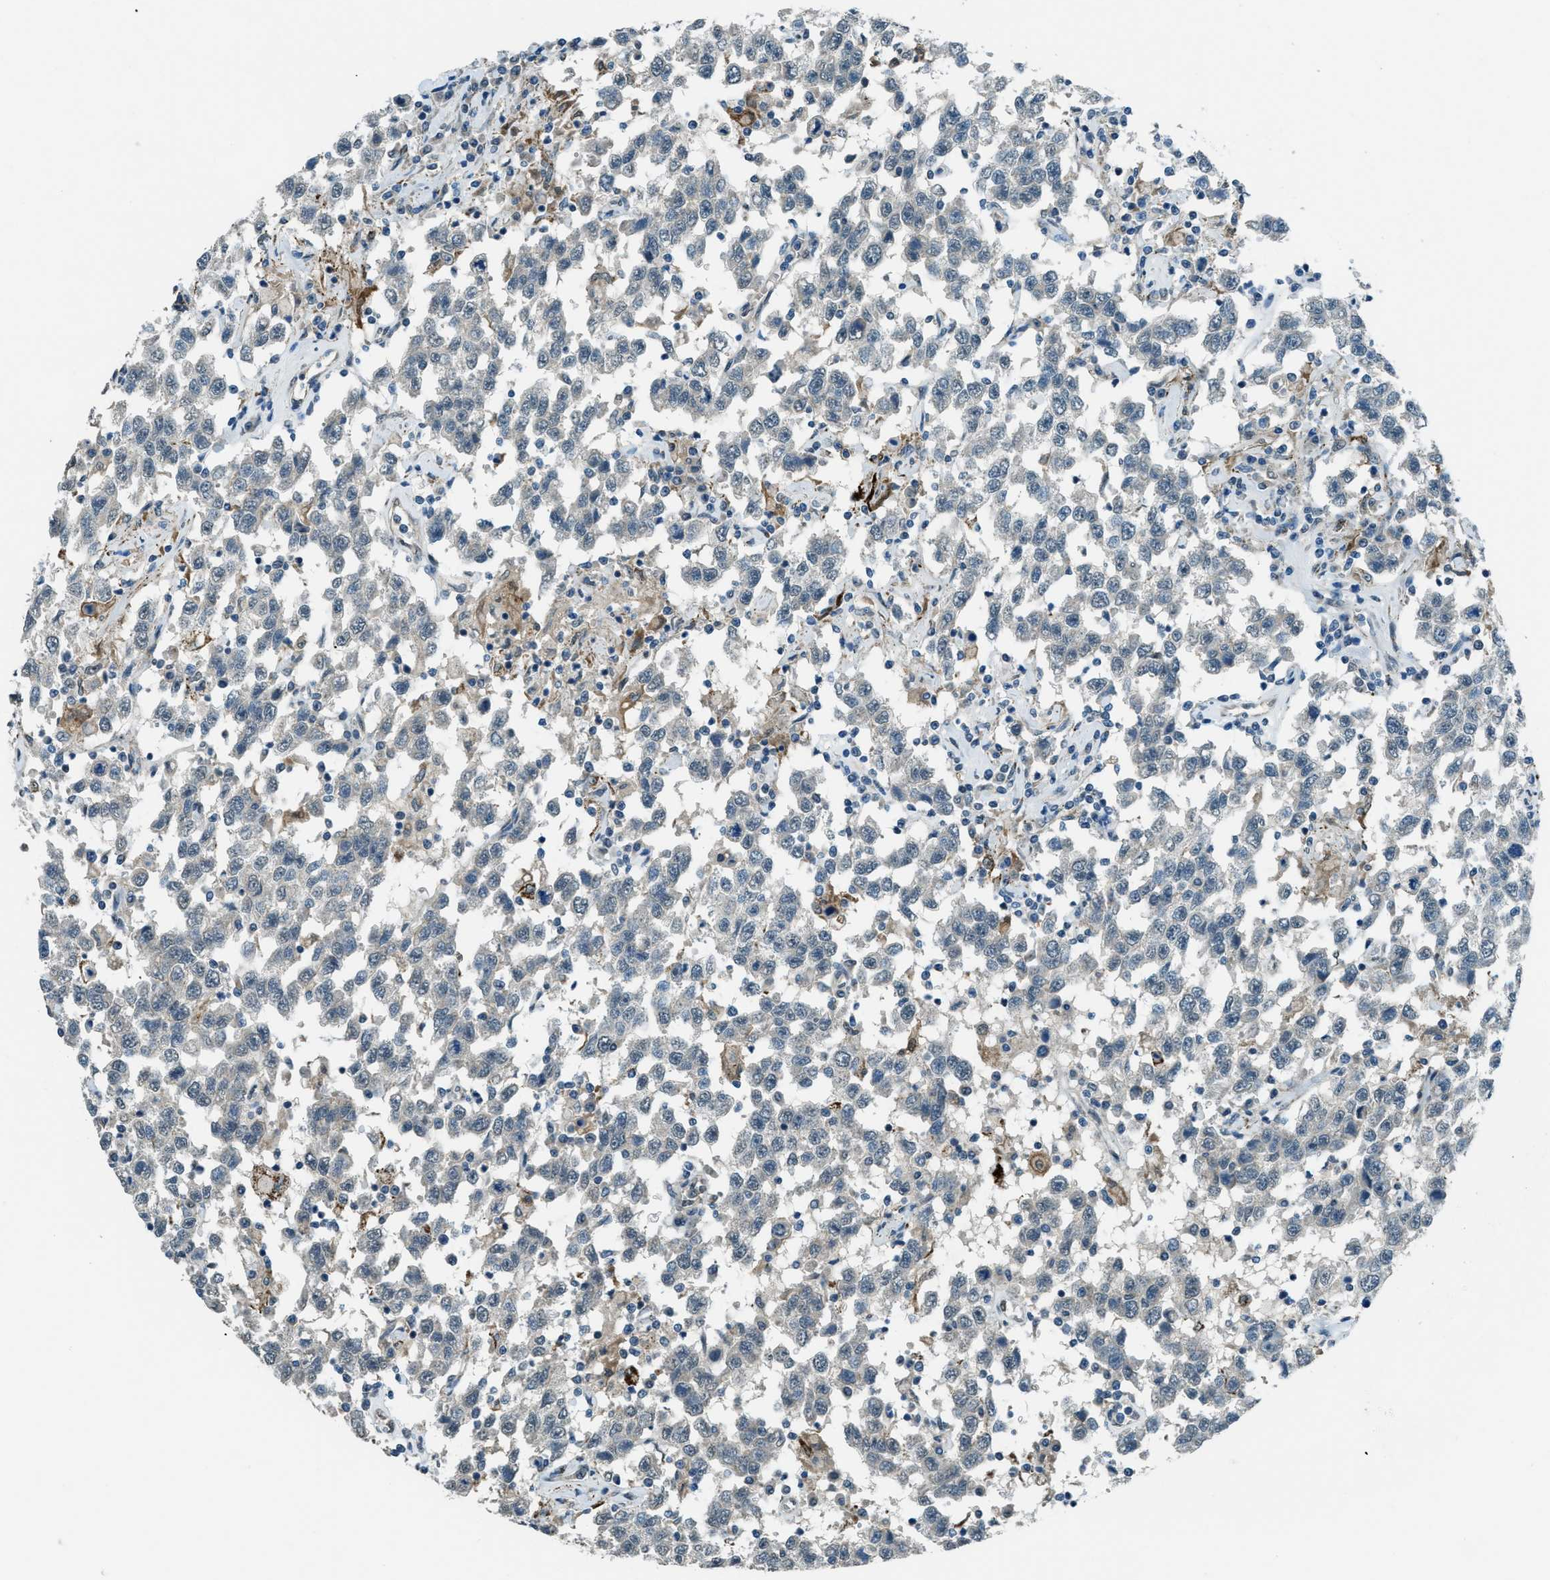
{"staining": {"intensity": "negative", "quantity": "none", "location": "none"}, "tissue": "testis cancer", "cell_type": "Tumor cells", "image_type": "cancer", "snomed": [{"axis": "morphology", "description": "Seminoma, NOS"}, {"axis": "topography", "description": "Testis"}], "caption": "Protein analysis of seminoma (testis) exhibits no significant positivity in tumor cells.", "gene": "NPEPL1", "patient": {"sex": "male", "age": 41}}